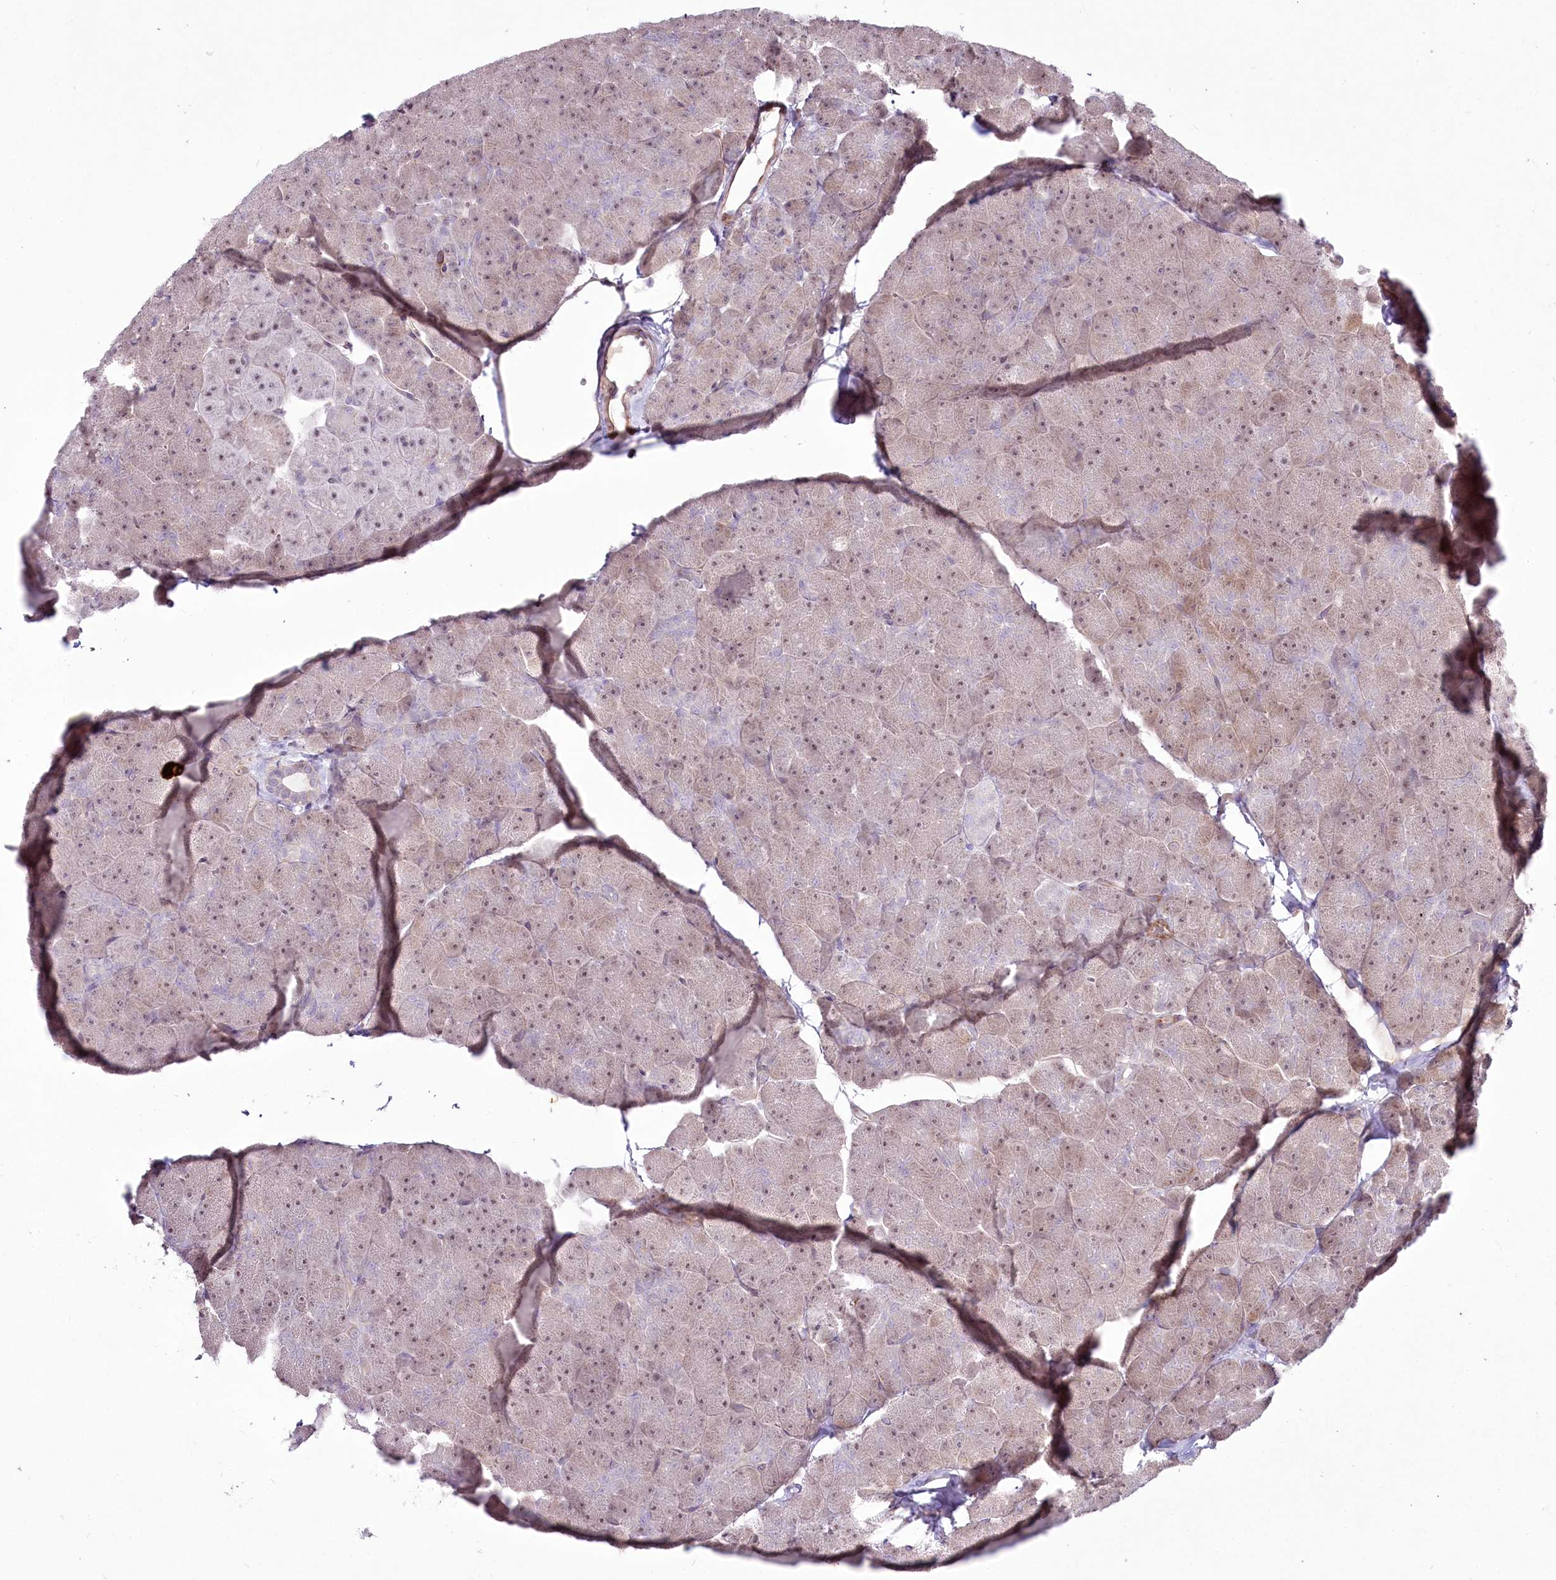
{"staining": {"intensity": "moderate", "quantity": "<25%", "location": "cytoplasmic/membranous,nuclear"}, "tissue": "pancreas", "cell_type": "Exocrine glandular cells", "image_type": "normal", "snomed": [{"axis": "morphology", "description": "Normal tissue, NOS"}, {"axis": "topography", "description": "Pancreas"}], "caption": "Protein analysis of benign pancreas displays moderate cytoplasmic/membranous,nuclear positivity in about <25% of exocrine glandular cells. The staining is performed using DAB brown chromogen to label protein expression. The nuclei are counter-stained blue using hematoxylin.", "gene": "YBX3", "patient": {"sex": "male", "age": 36}}